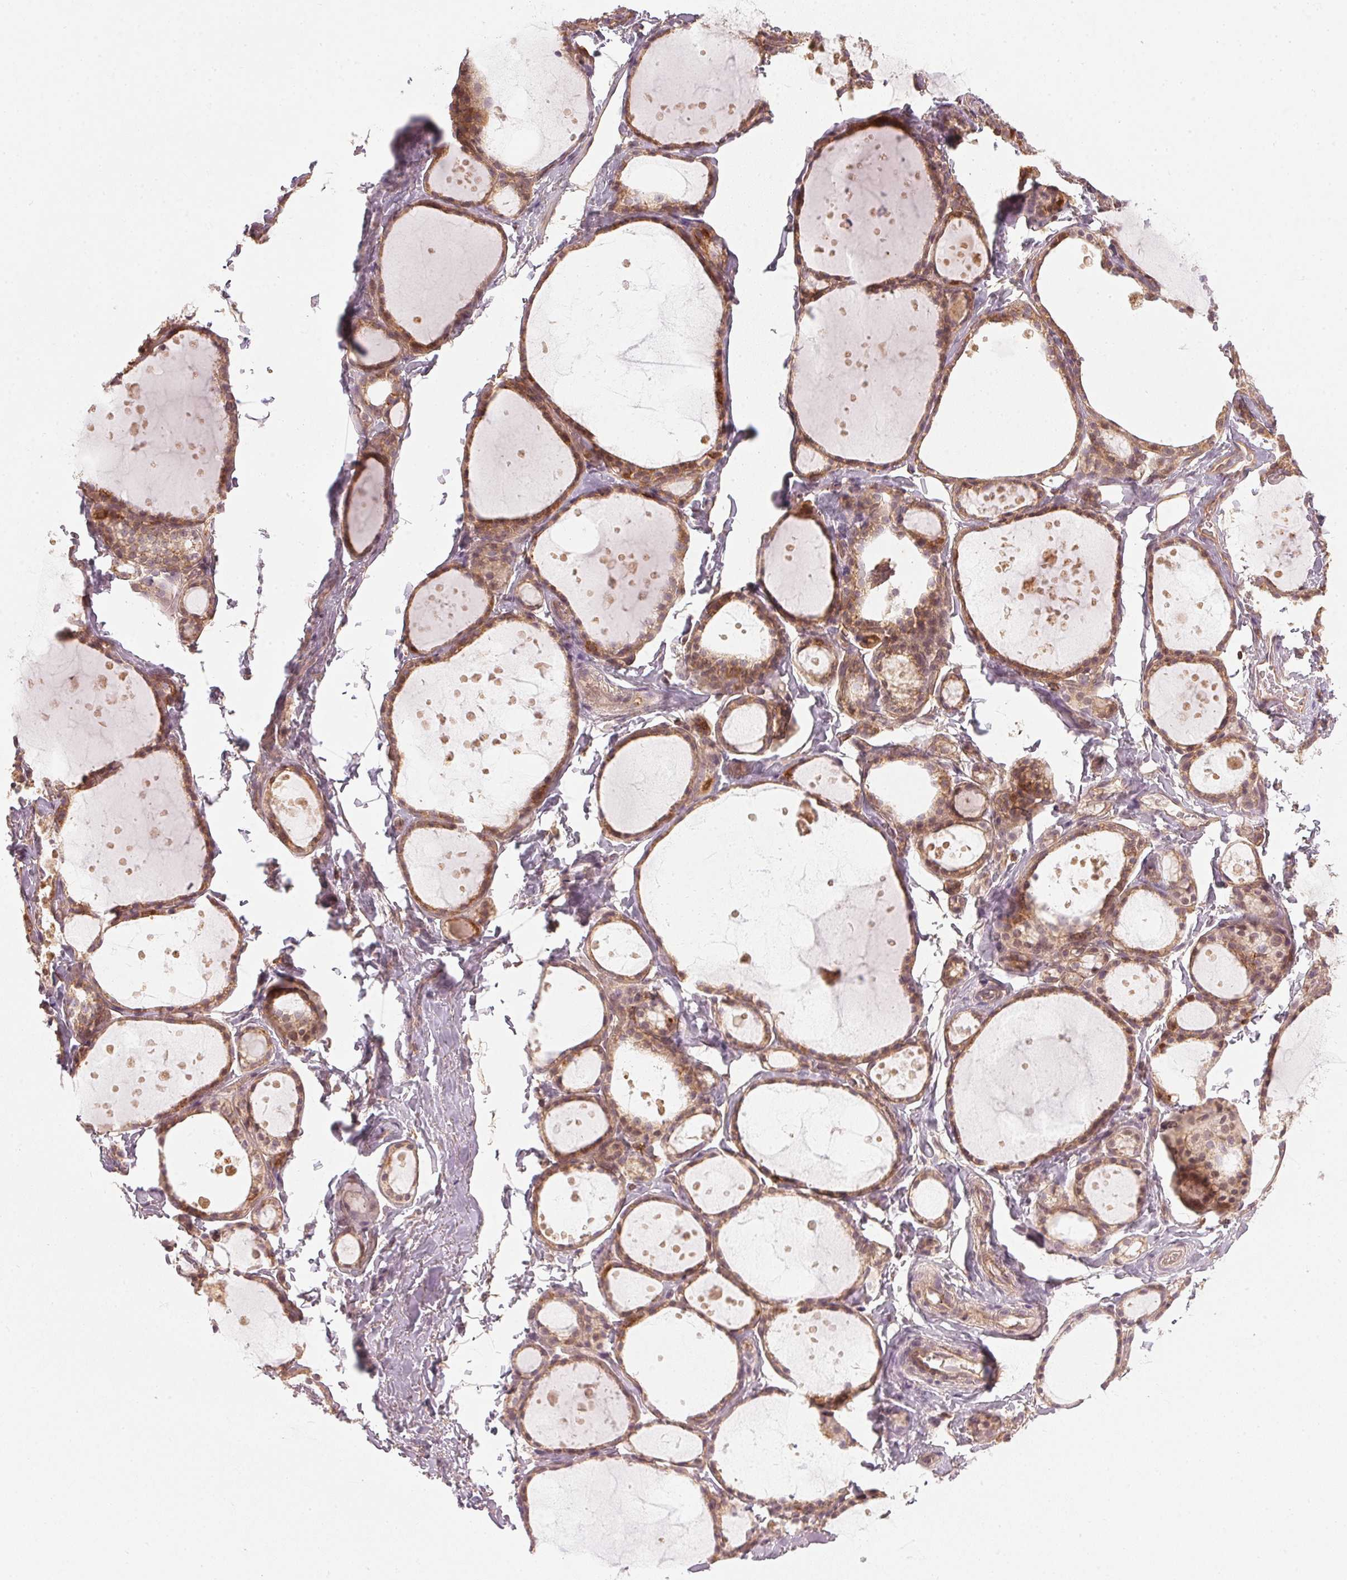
{"staining": {"intensity": "moderate", "quantity": ">75%", "location": "cytoplasmic/membranous"}, "tissue": "thyroid gland", "cell_type": "Glandular cells", "image_type": "normal", "snomed": [{"axis": "morphology", "description": "Normal tissue, NOS"}, {"axis": "topography", "description": "Thyroid gland"}], "caption": "Thyroid gland stained with DAB IHC exhibits medium levels of moderate cytoplasmic/membranous expression in approximately >75% of glandular cells.", "gene": "NADK2", "patient": {"sex": "male", "age": 68}}